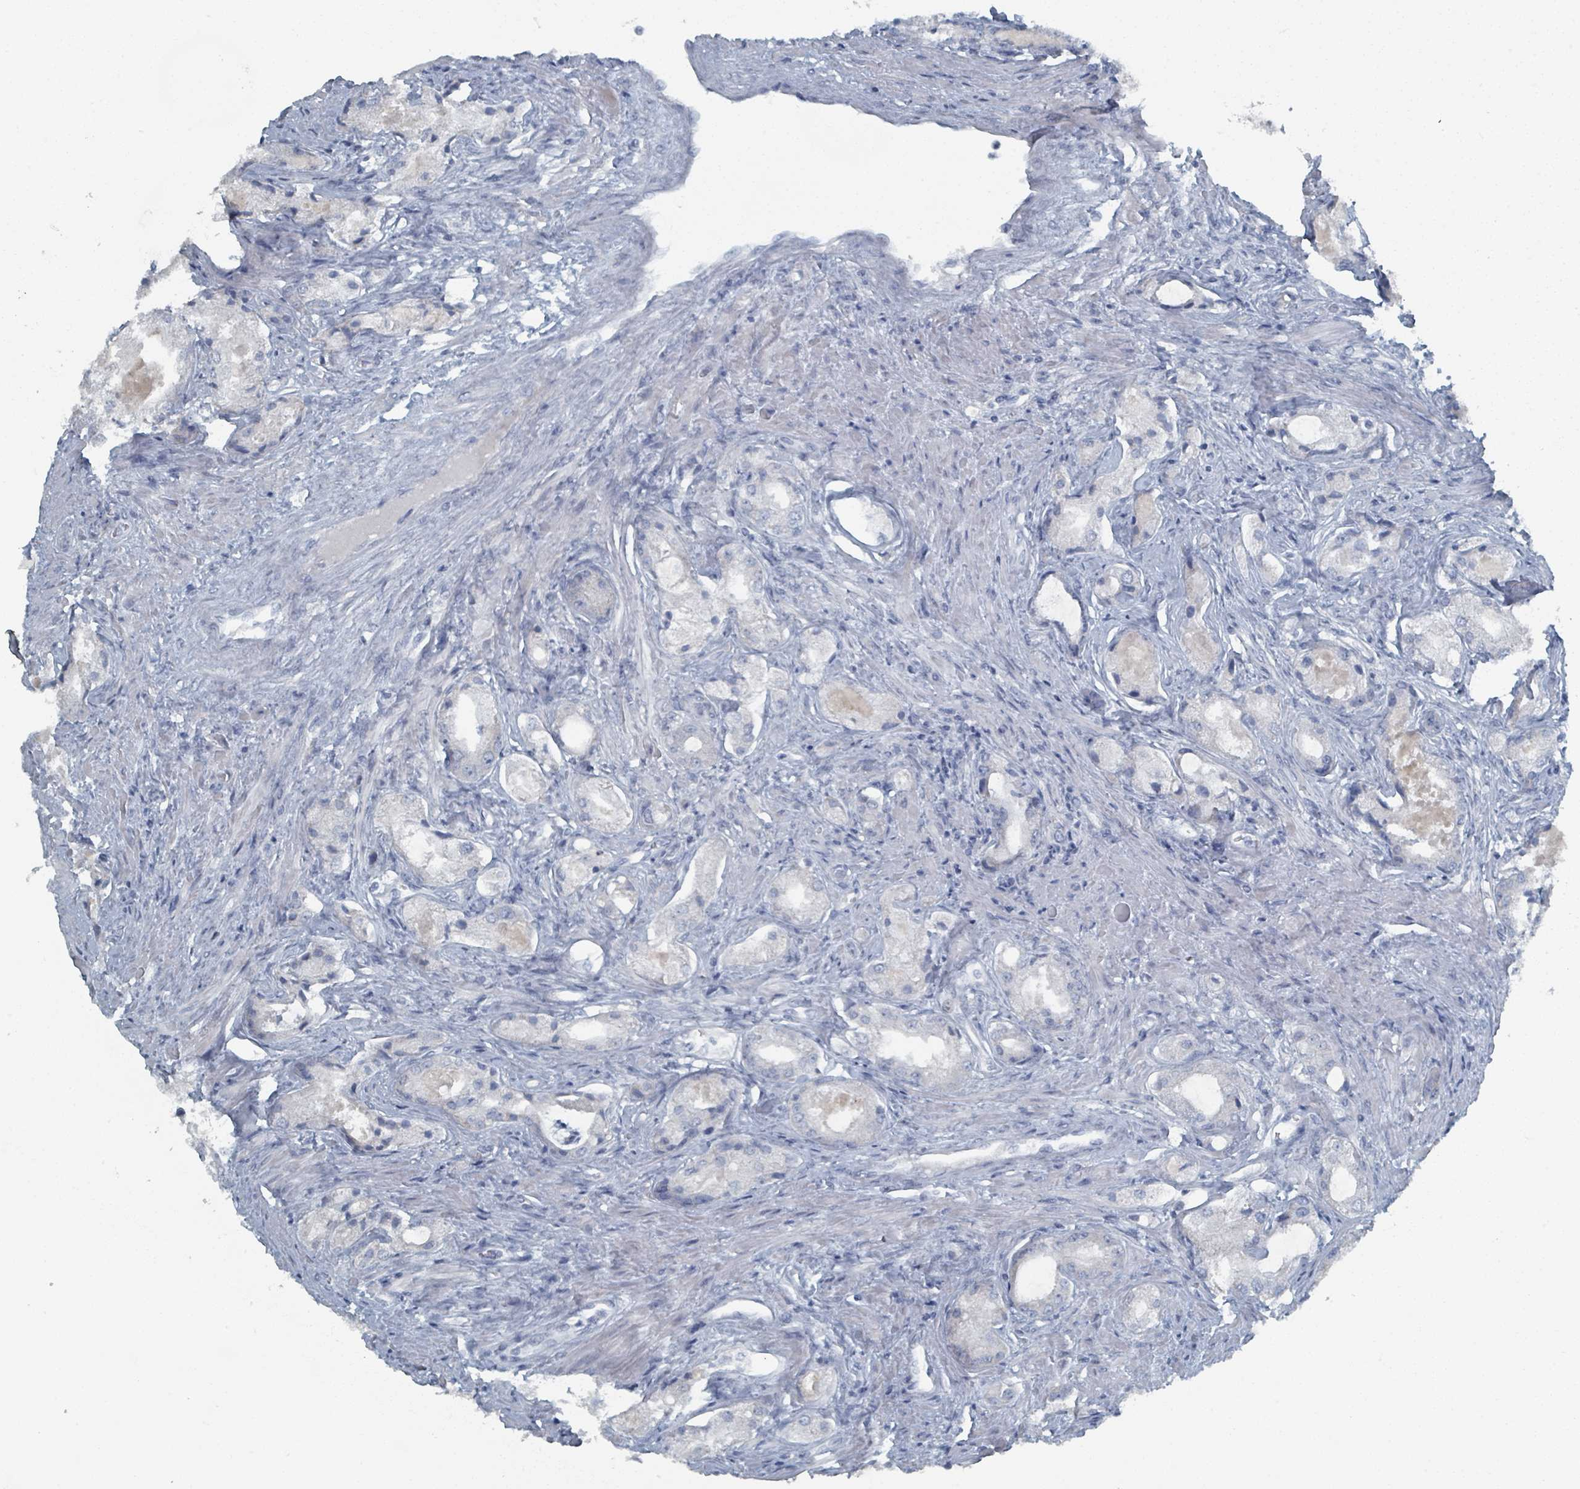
{"staining": {"intensity": "negative", "quantity": "none", "location": "none"}, "tissue": "prostate cancer", "cell_type": "Tumor cells", "image_type": "cancer", "snomed": [{"axis": "morphology", "description": "Adenocarcinoma, Low grade"}, {"axis": "topography", "description": "Prostate"}], "caption": "DAB immunohistochemical staining of human prostate adenocarcinoma (low-grade) reveals no significant positivity in tumor cells.", "gene": "GAMT", "patient": {"sex": "male", "age": 68}}